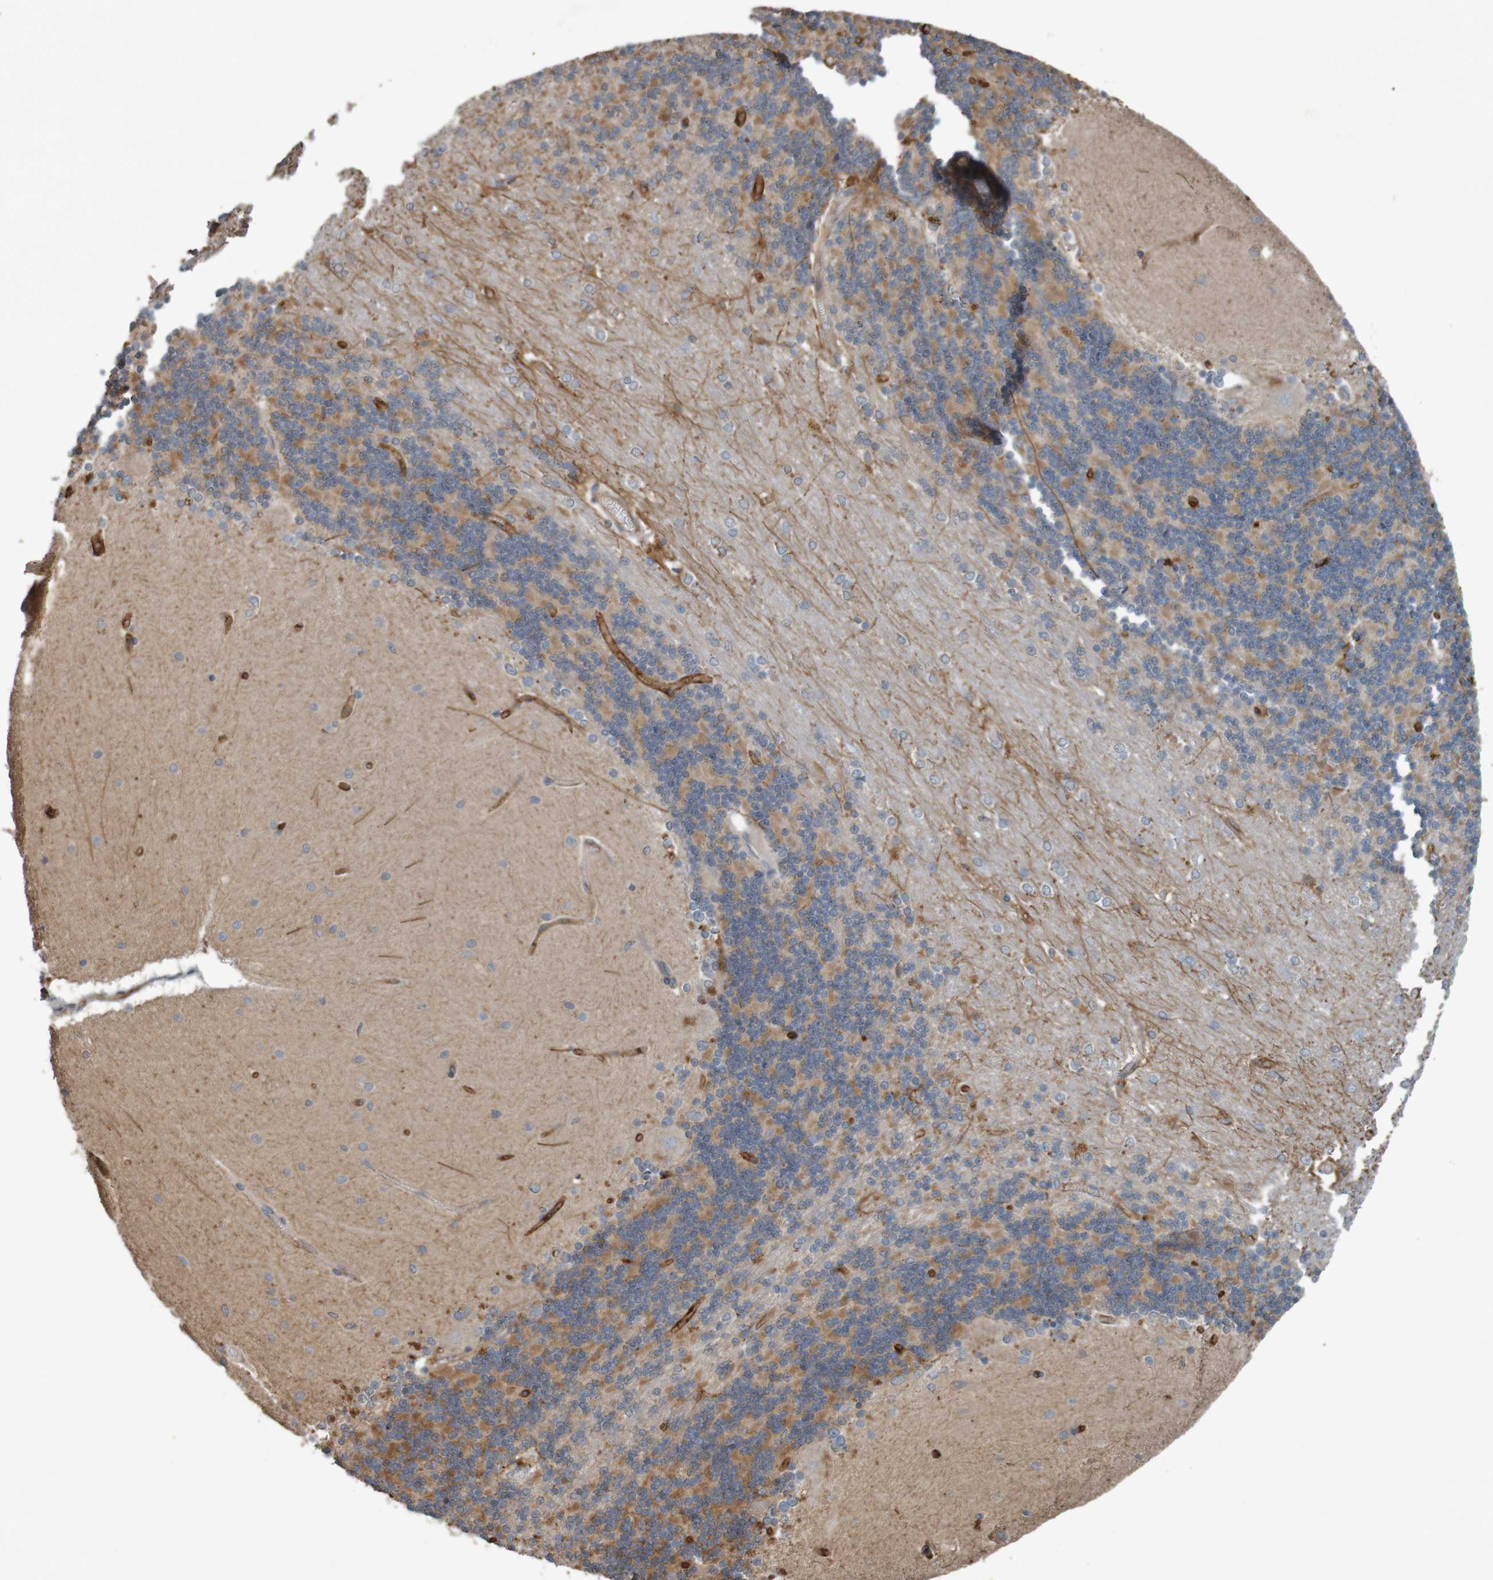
{"staining": {"intensity": "negative", "quantity": "none", "location": "none"}, "tissue": "cerebellum", "cell_type": "Cells in granular layer", "image_type": "normal", "snomed": [{"axis": "morphology", "description": "Normal tissue, NOS"}, {"axis": "topography", "description": "Cerebellum"}], "caption": "Immunohistochemical staining of unremarkable cerebellum demonstrates no significant staining in cells in granular layer.", "gene": "B3GAT2", "patient": {"sex": "female", "age": 54}}